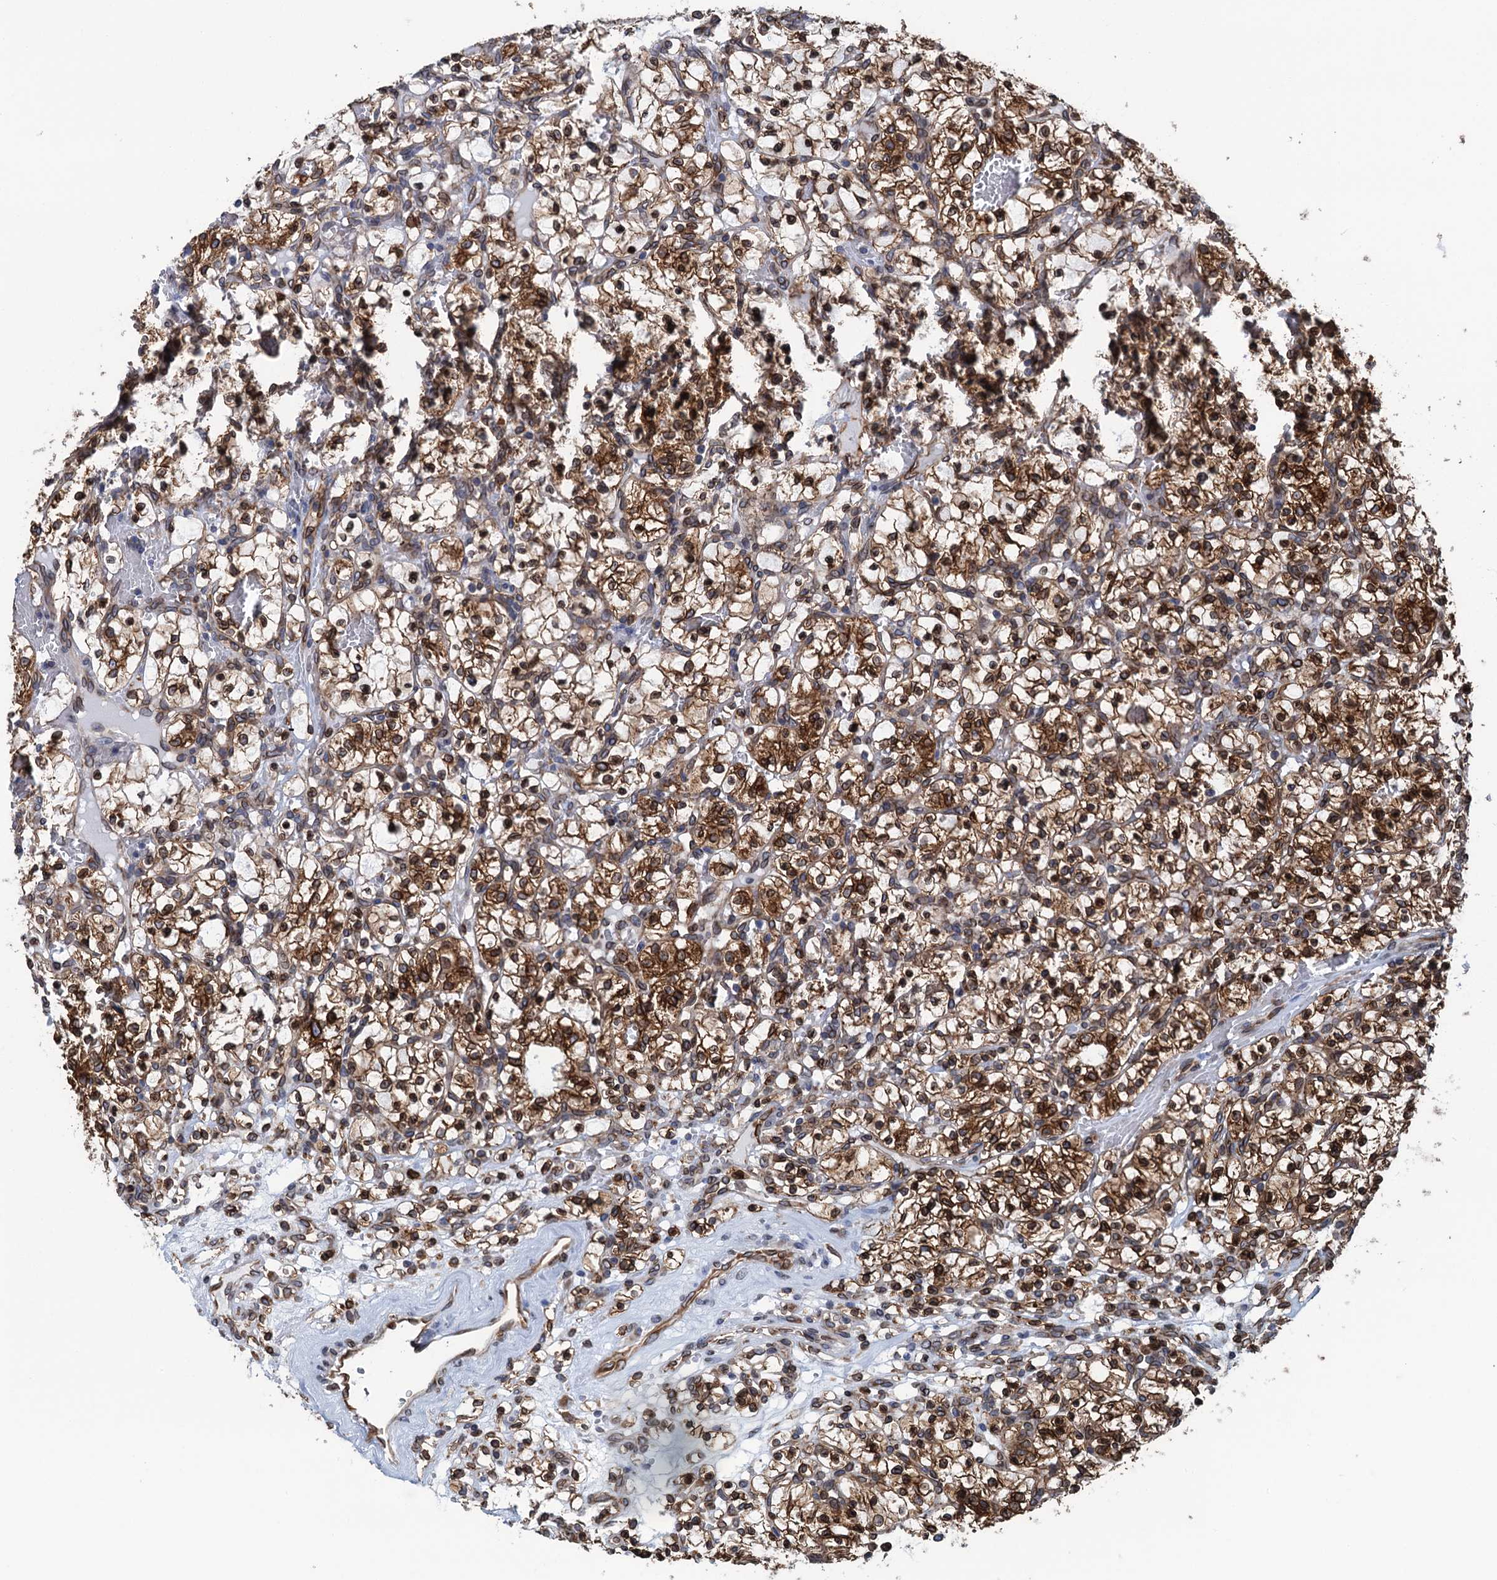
{"staining": {"intensity": "strong", "quantity": ">75%", "location": "cytoplasmic/membranous"}, "tissue": "renal cancer", "cell_type": "Tumor cells", "image_type": "cancer", "snomed": [{"axis": "morphology", "description": "Adenocarcinoma, NOS"}, {"axis": "topography", "description": "Kidney"}], "caption": "High-magnification brightfield microscopy of renal adenocarcinoma stained with DAB (3,3'-diaminobenzidine) (brown) and counterstained with hematoxylin (blue). tumor cells exhibit strong cytoplasmic/membranous expression is present in about>75% of cells.", "gene": "TMEM205", "patient": {"sex": "female", "age": 57}}